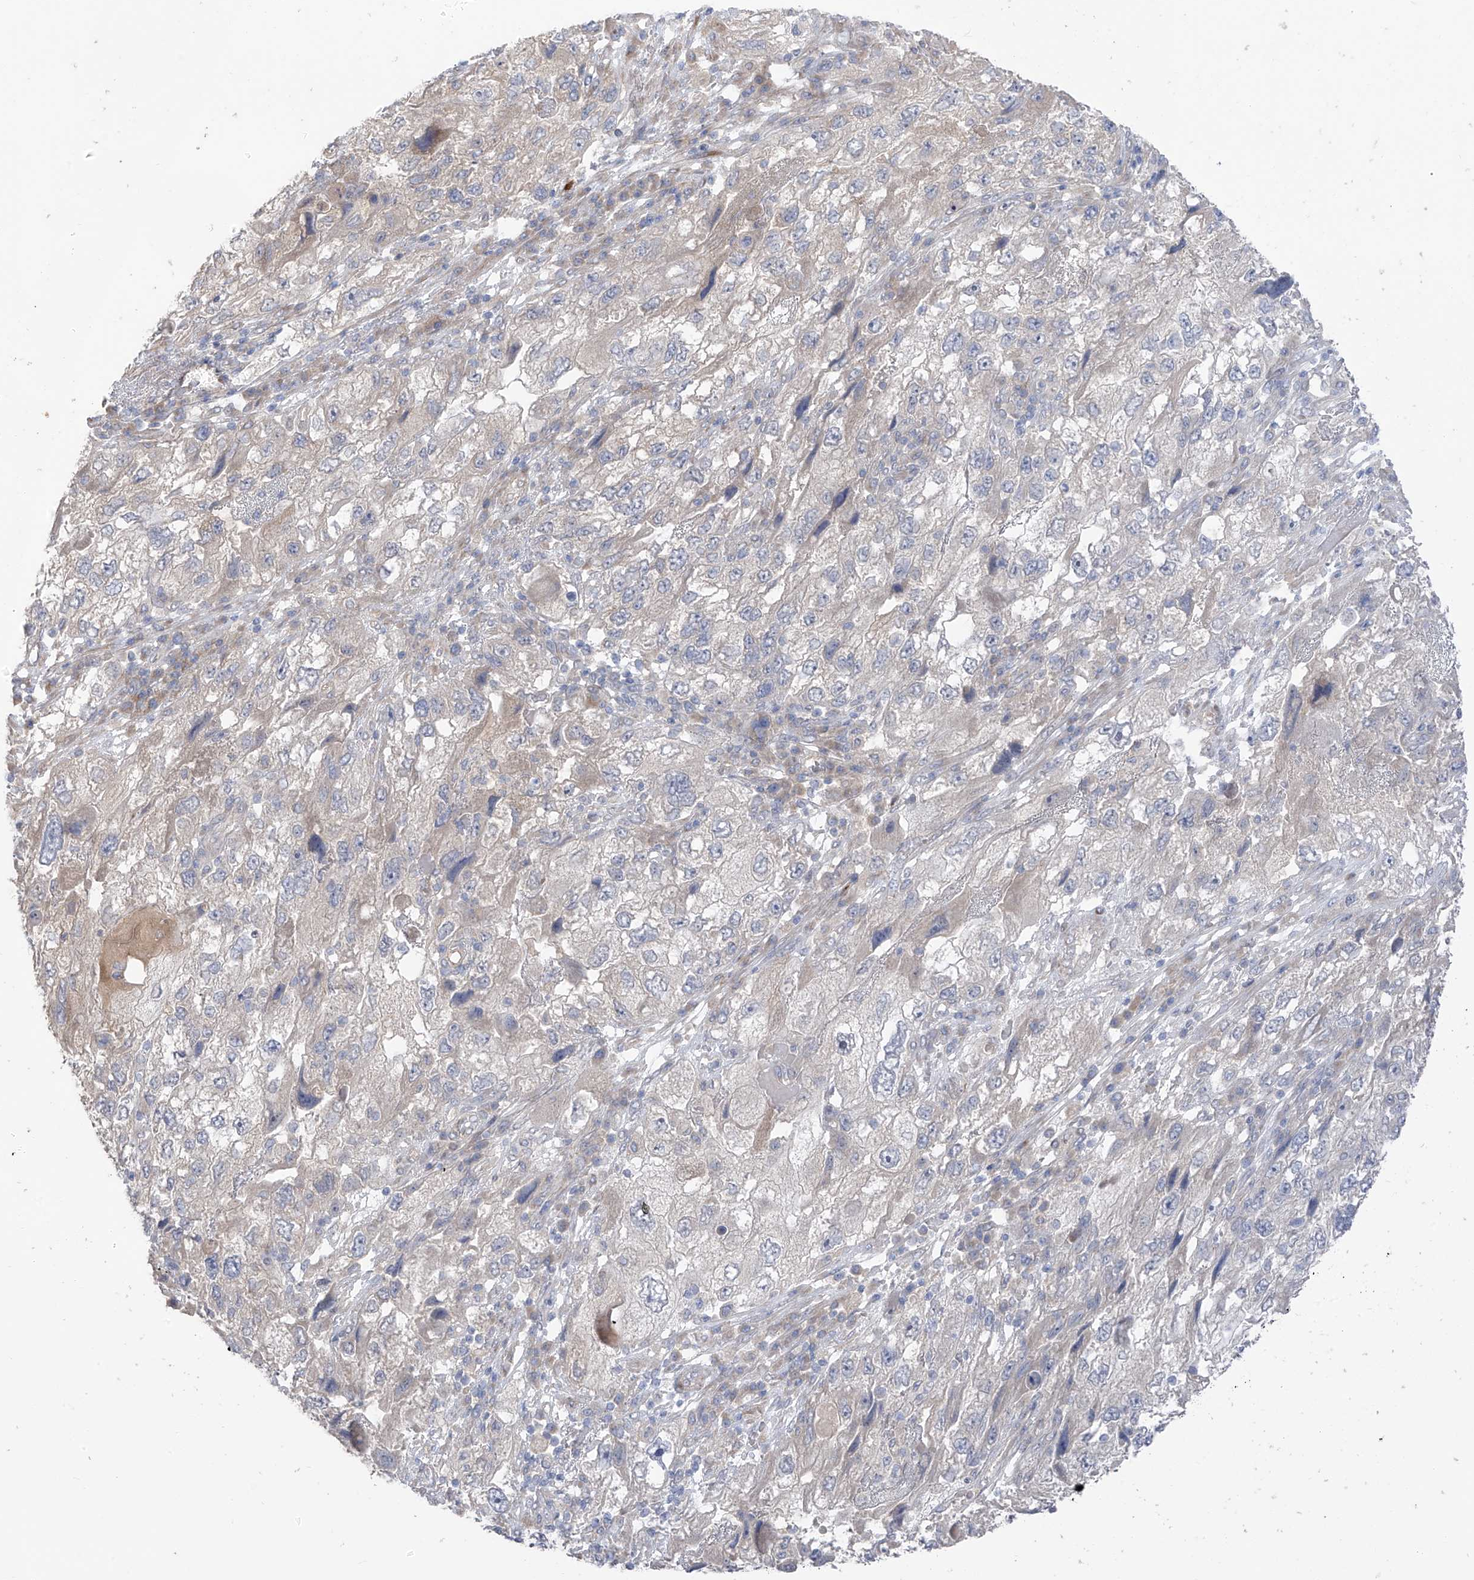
{"staining": {"intensity": "negative", "quantity": "none", "location": "none"}, "tissue": "endometrial cancer", "cell_type": "Tumor cells", "image_type": "cancer", "snomed": [{"axis": "morphology", "description": "Adenocarcinoma, NOS"}, {"axis": "topography", "description": "Endometrium"}], "caption": "High power microscopy histopathology image of an immunohistochemistry (IHC) image of endometrial adenocarcinoma, revealing no significant expression in tumor cells. (Brightfield microscopy of DAB immunohistochemistry (IHC) at high magnification).", "gene": "NALCN", "patient": {"sex": "female", "age": 49}}